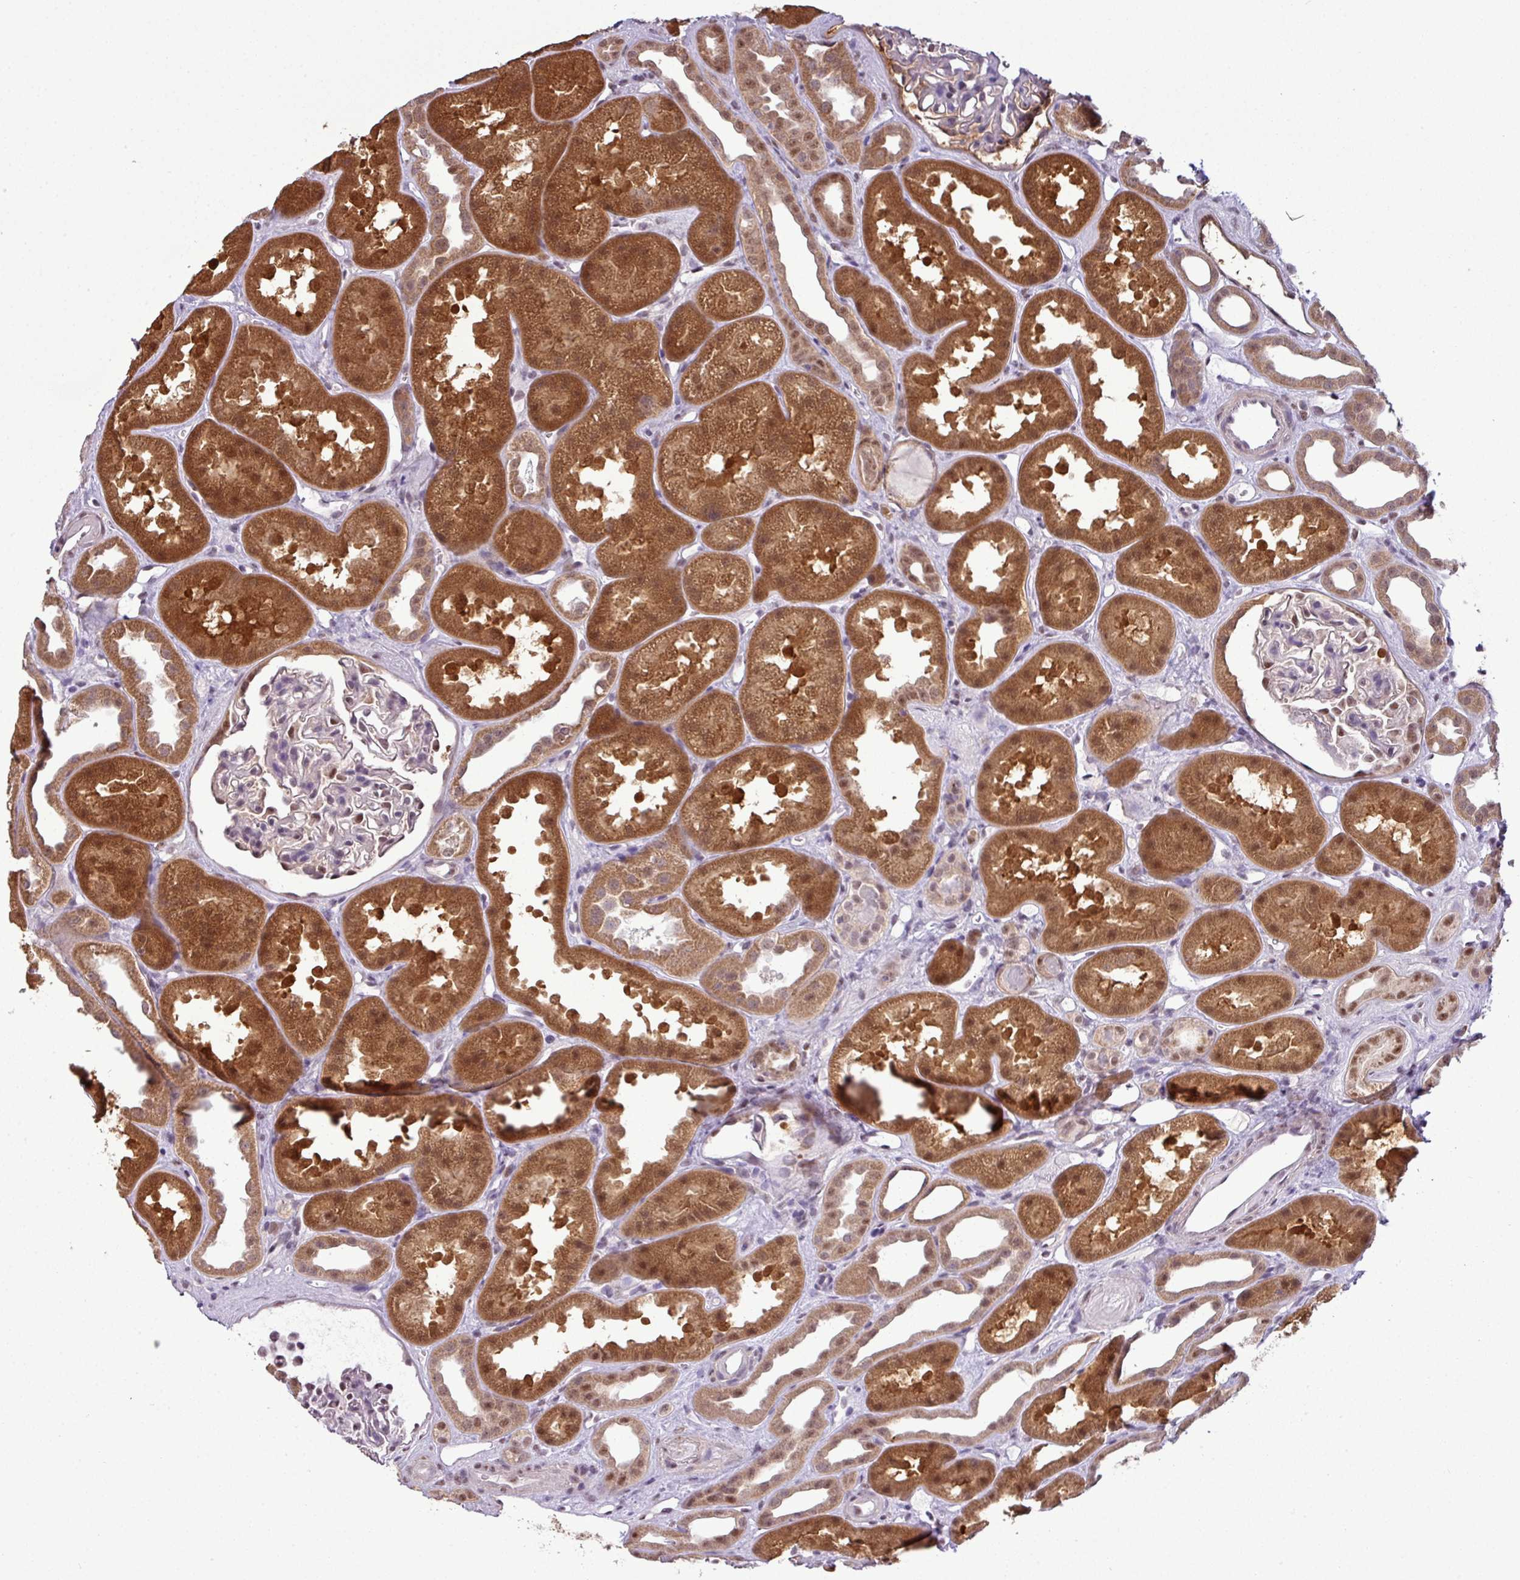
{"staining": {"intensity": "moderate", "quantity": "<25%", "location": "nuclear"}, "tissue": "kidney", "cell_type": "Cells in glomeruli", "image_type": "normal", "snomed": [{"axis": "morphology", "description": "Normal tissue, NOS"}, {"axis": "topography", "description": "Kidney"}], "caption": "Immunohistochemistry (IHC) staining of normal kidney, which demonstrates low levels of moderate nuclear positivity in approximately <25% of cells in glomeruli indicating moderate nuclear protein expression. The staining was performed using DAB (3,3'-diaminobenzidine) (brown) for protein detection and nuclei were counterstained in hematoxylin (blue).", "gene": "ZNF217", "patient": {"sex": "male", "age": 61}}